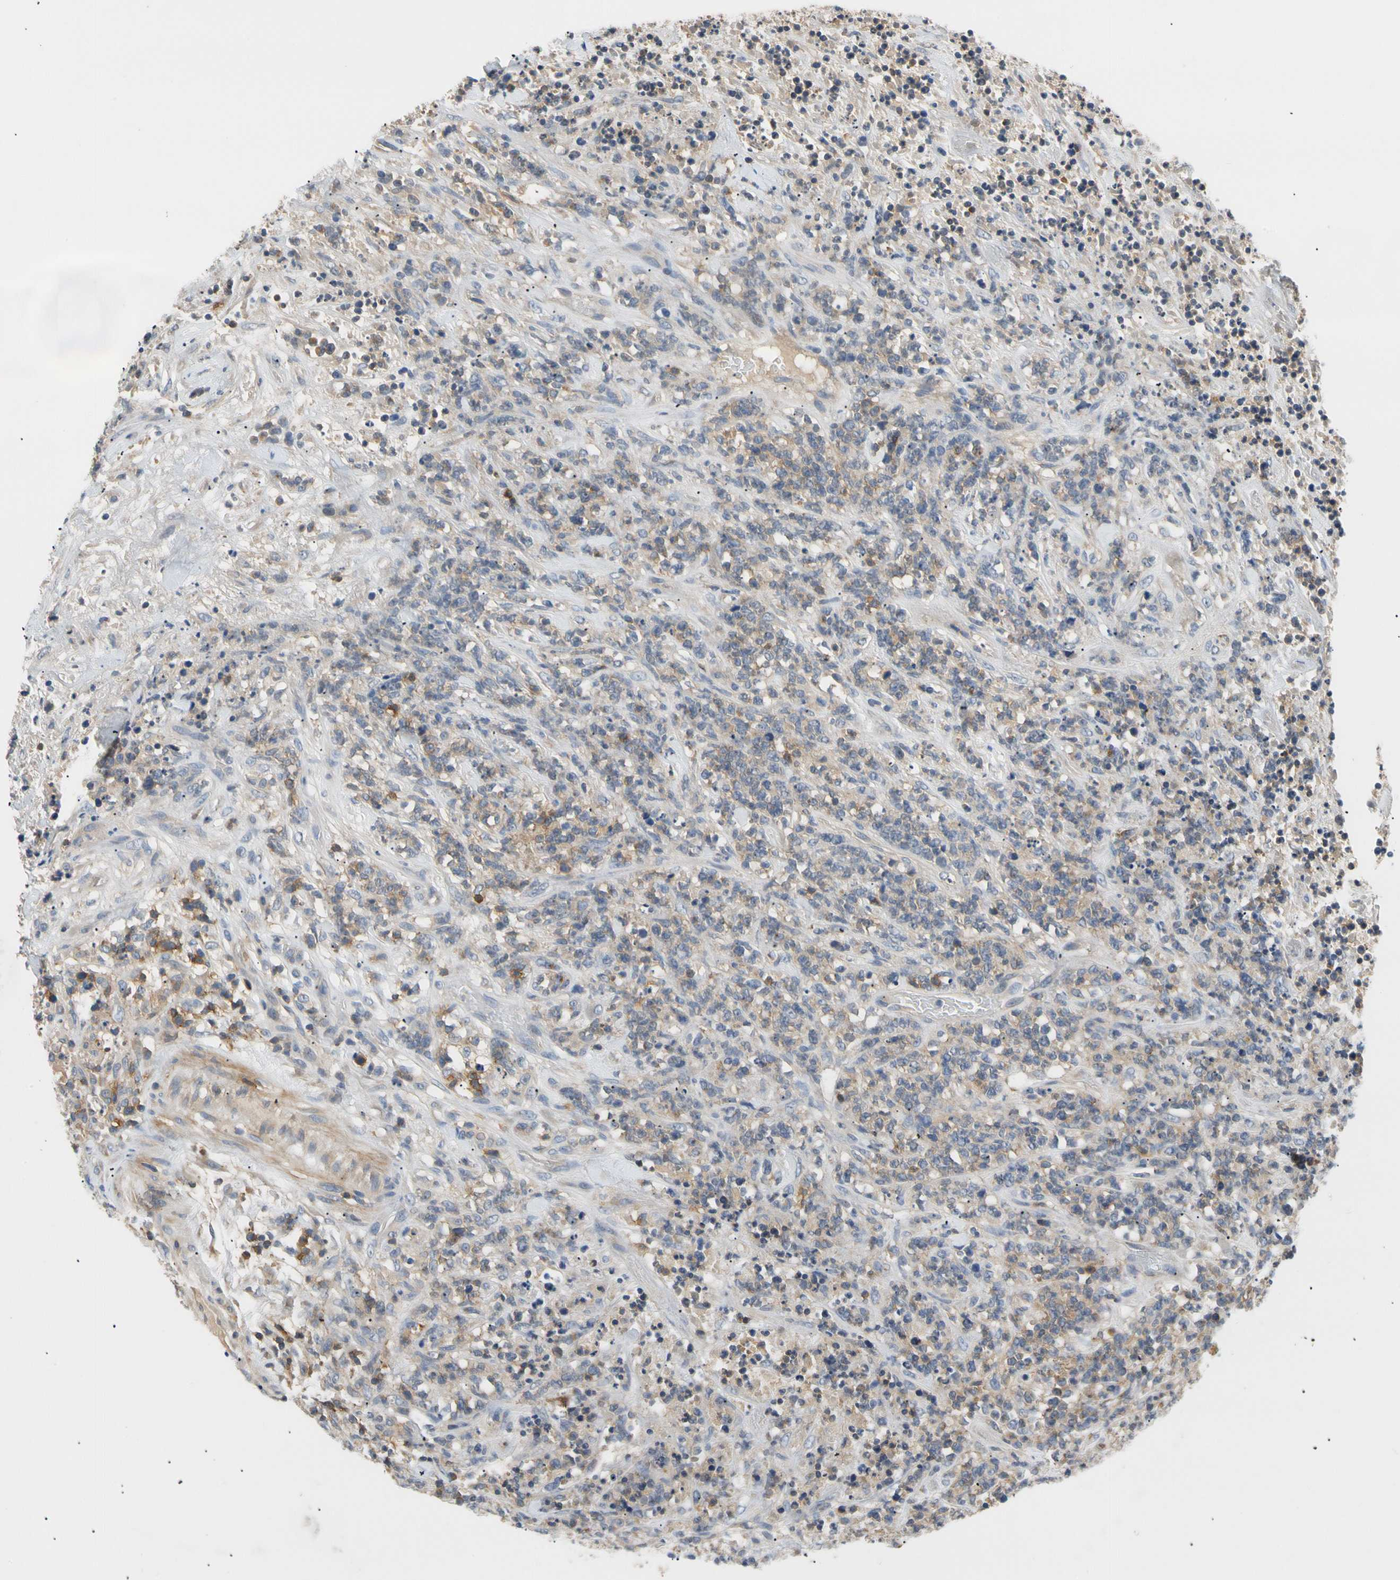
{"staining": {"intensity": "weak", "quantity": "<25%", "location": "cytoplasmic/membranous"}, "tissue": "lymphoma", "cell_type": "Tumor cells", "image_type": "cancer", "snomed": [{"axis": "morphology", "description": "Malignant lymphoma, non-Hodgkin's type, High grade"}, {"axis": "topography", "description": "Soft tissue"}], "caption": "A micrograph of lymphoma stained for a protein displays no brown staining in tumor cells.", "gene": "TNFRSF18", "patient": {"sex": "male", "age": 18}}